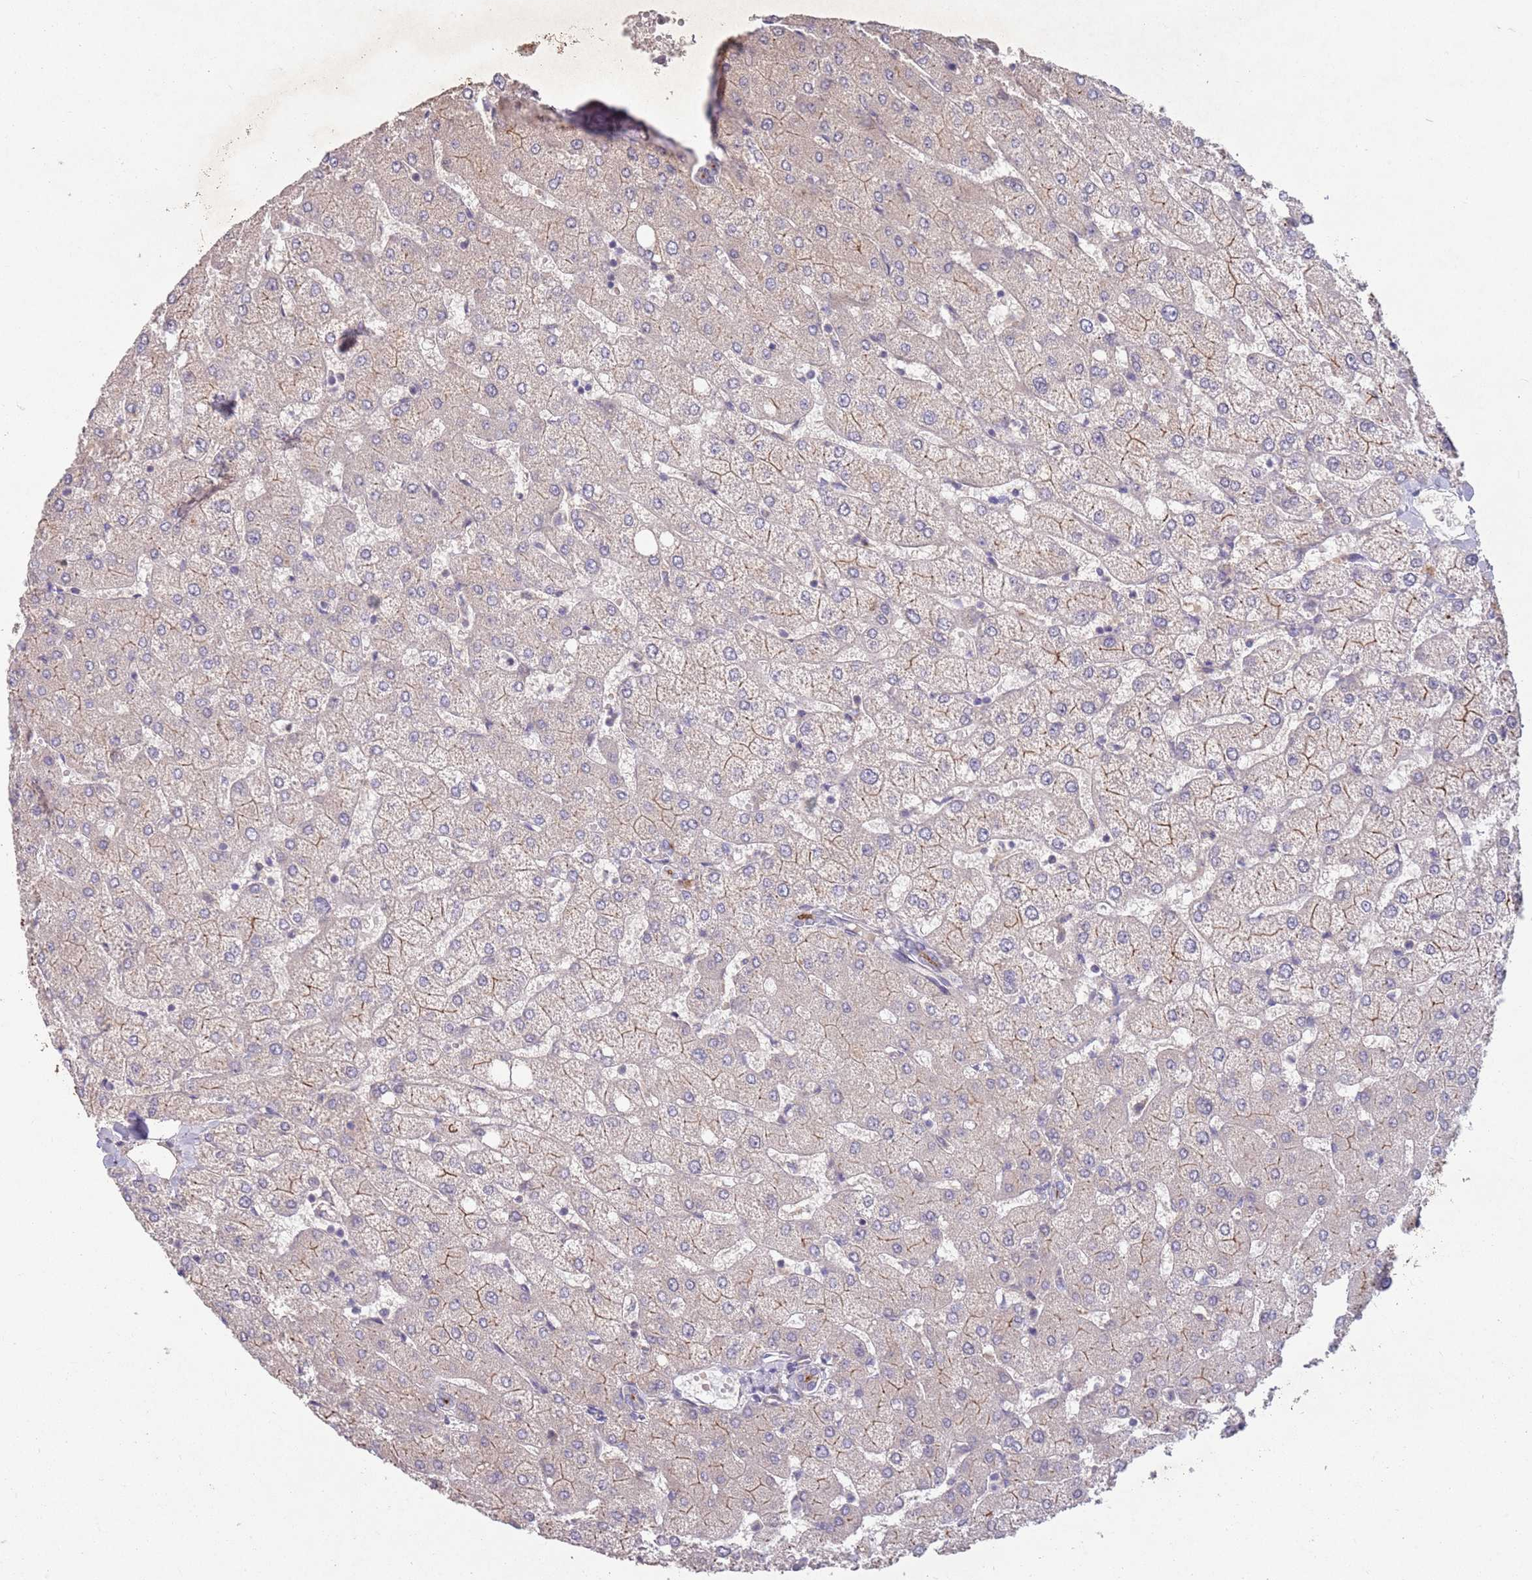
{"staining": {"intensity": "weak", "quantity": "25%-75%", "location": "cytoplasmic/membranous"}, "tissue": "liver", "cell_type": "Cholangiocytes", "image_type": "normal", "snomed": [{"axis": "morphology", "description": "Normal tissue, NOS"}, {"axis": "topography", "description": "Liver"}], "caption": "Liver stained with DAB (3,3'-diaminobenzidine) immunohistochemistry (IHC) displays low levels of weak cytoplasmic/membranous positivity in approximately 25%-75% of cholangiocytes. (Stains: DAB (3,3'-diaminobenzidine) in brown, nuclei in blue, Microscopy: brightfield microscopy at high magnification).", "gene": "MEI1", "patient": {"sex": "female", "age": 54}}